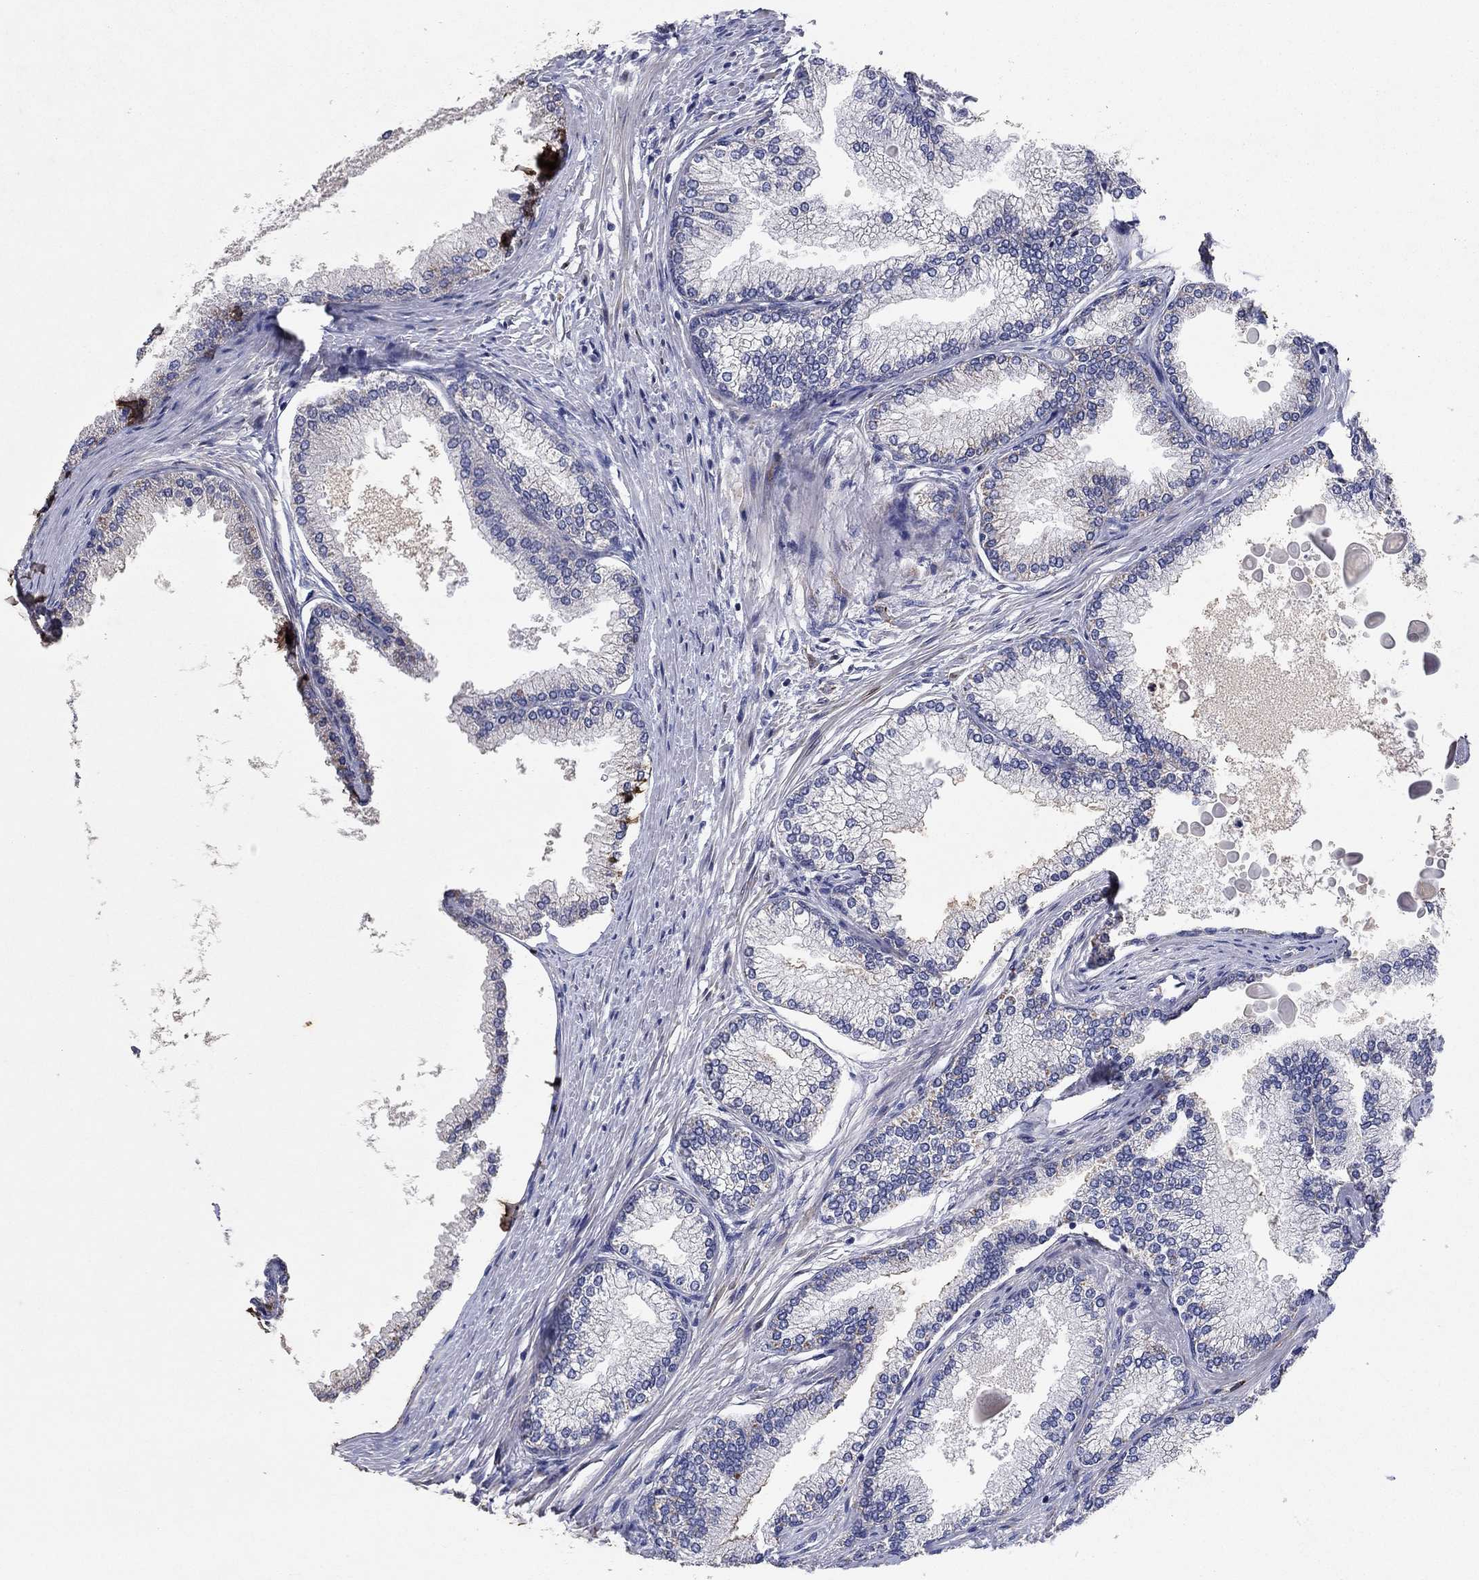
{"staining": {"intensity": "negative", "quantity": "none", "location": "none"}, "tissue": "prostate", "cell_type": "Glandular cells", "image_type": "normal", "snomed": [{"axis": "morphology", "description": "Normal tissue, NOS"}, {"axis": "topography", "description": "Prostate"}], "caption": "An immunohistochemistry (IHC) photomicrograph of unremarkable prostate is shown. There is no staining in glandular cells of prostate. Brightfield microscopy of IHC stained with DAB (brown) and hematoxylin (blue), captured at high magnification.", "gene": "PTGDS", "patient": {"sex": "male", "age": 72}}